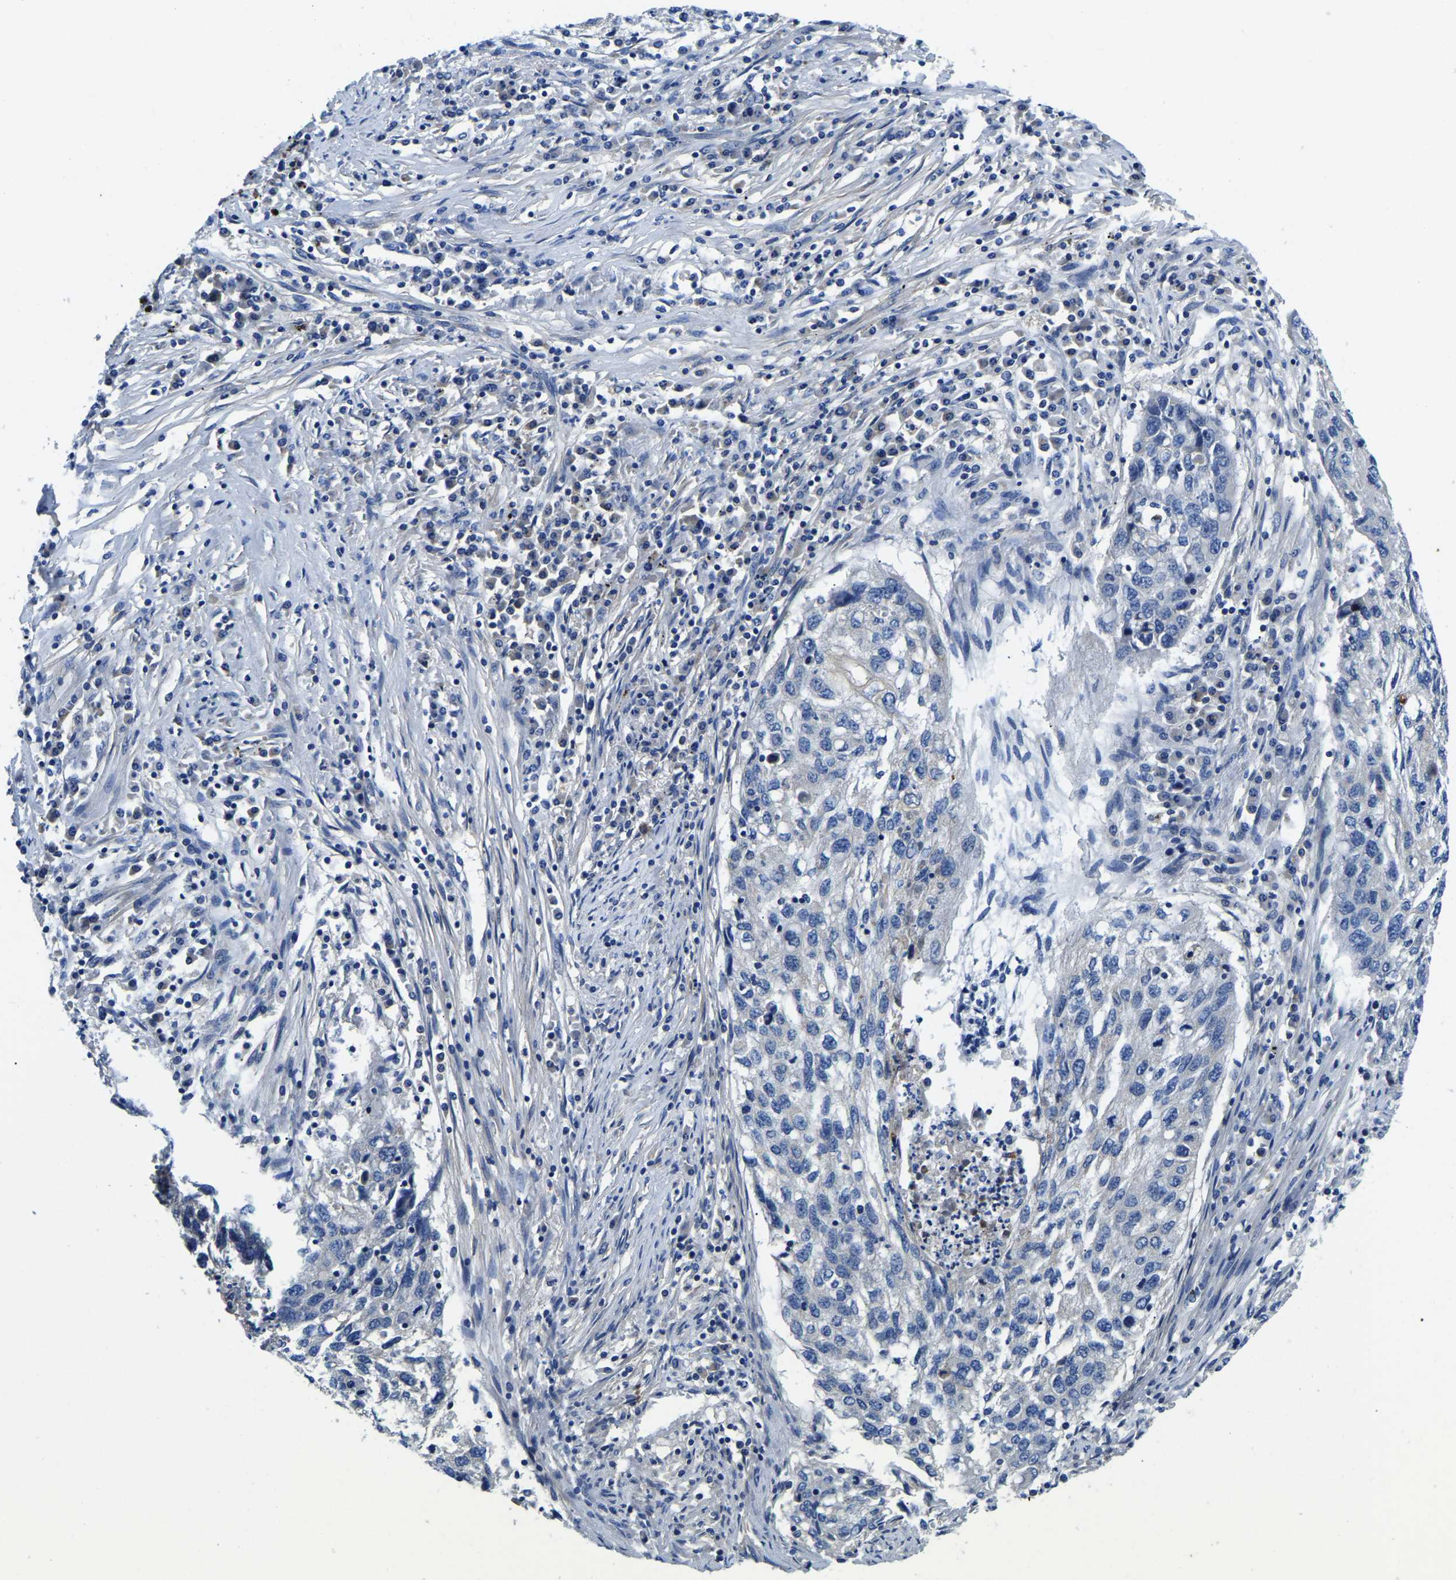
{"staining": {"intensity": "negative", "quantity": "none", "location": "none"}, "tissue": "lung cancer", "cell_type": "Tumor cells", "image_type": "cancer", "snomed": [{"axis": "morphology", "description": "Squamous cell carcinoma, NOS"}, {"axis": "topography", "description": "Lung"}], "caption": "Protein analysis of lung squamous cell carcinoma exhibits no significant expression in tumor cells. (Brightfield microscopy of DAB (3,3'-diaminobenzidine) IHC at high magnification).", "gene": "STAT2", "patient": {"sex": "female", "age": 63}}